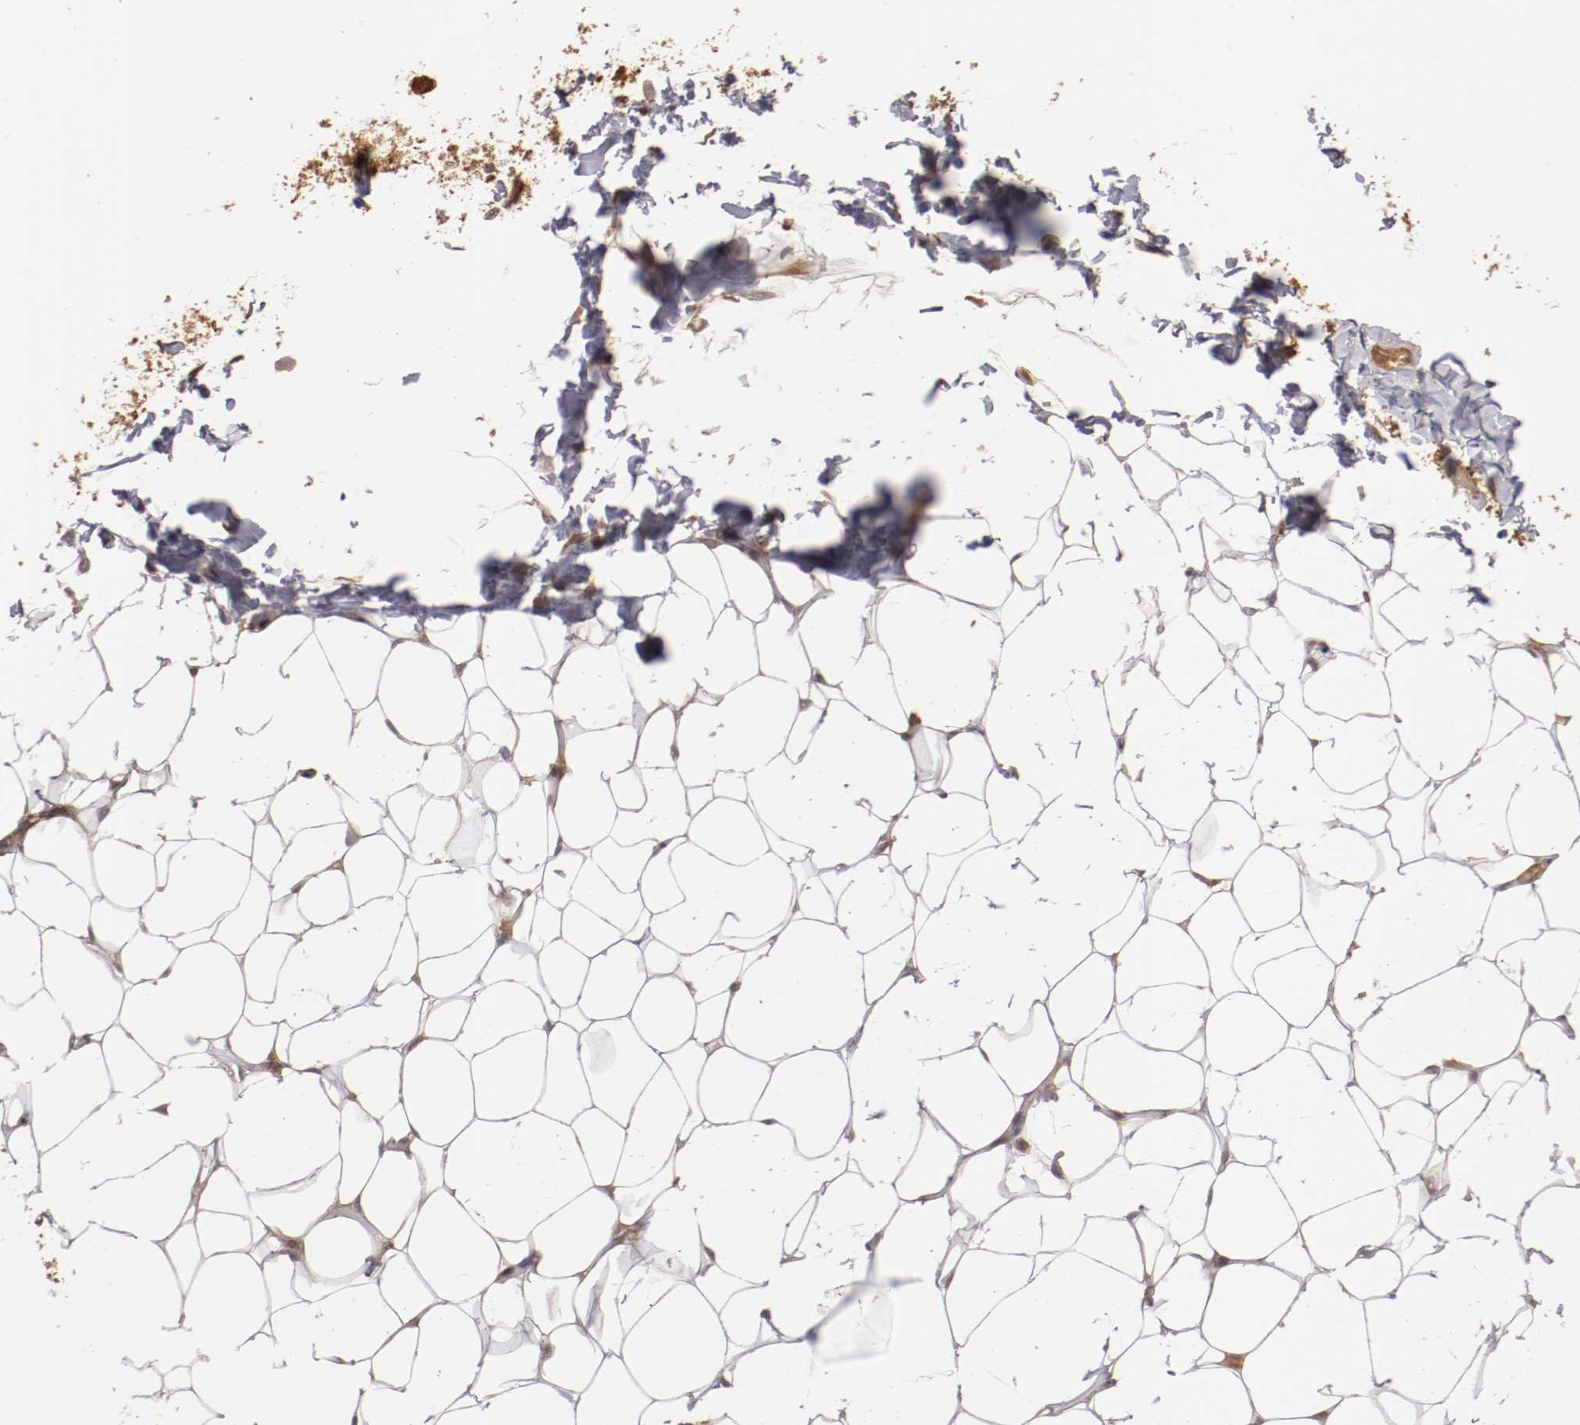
{"staining": {"intensity": "weak", "quantity": "25%-75%", "location": "cytoplasmic/membranous"}, "tissue": "adipose tissue", "cell_type": "Adipocytes", "image_type": "normal", "snomed": [{"axis": "morphology", "description": "Normal tissue, NOS"}, {"axis": "topography", "description": "Soft tissue"}], "caption": "IHC micrograph of benign adipose tissue stained for a protein (brown), which demonstrates low levels of weak cytoplasmic/membranous staining in about 25%-75% of adipocytes.", "gene": "RPS6KA6", "patient": {"sex": "male", "age": 26}}